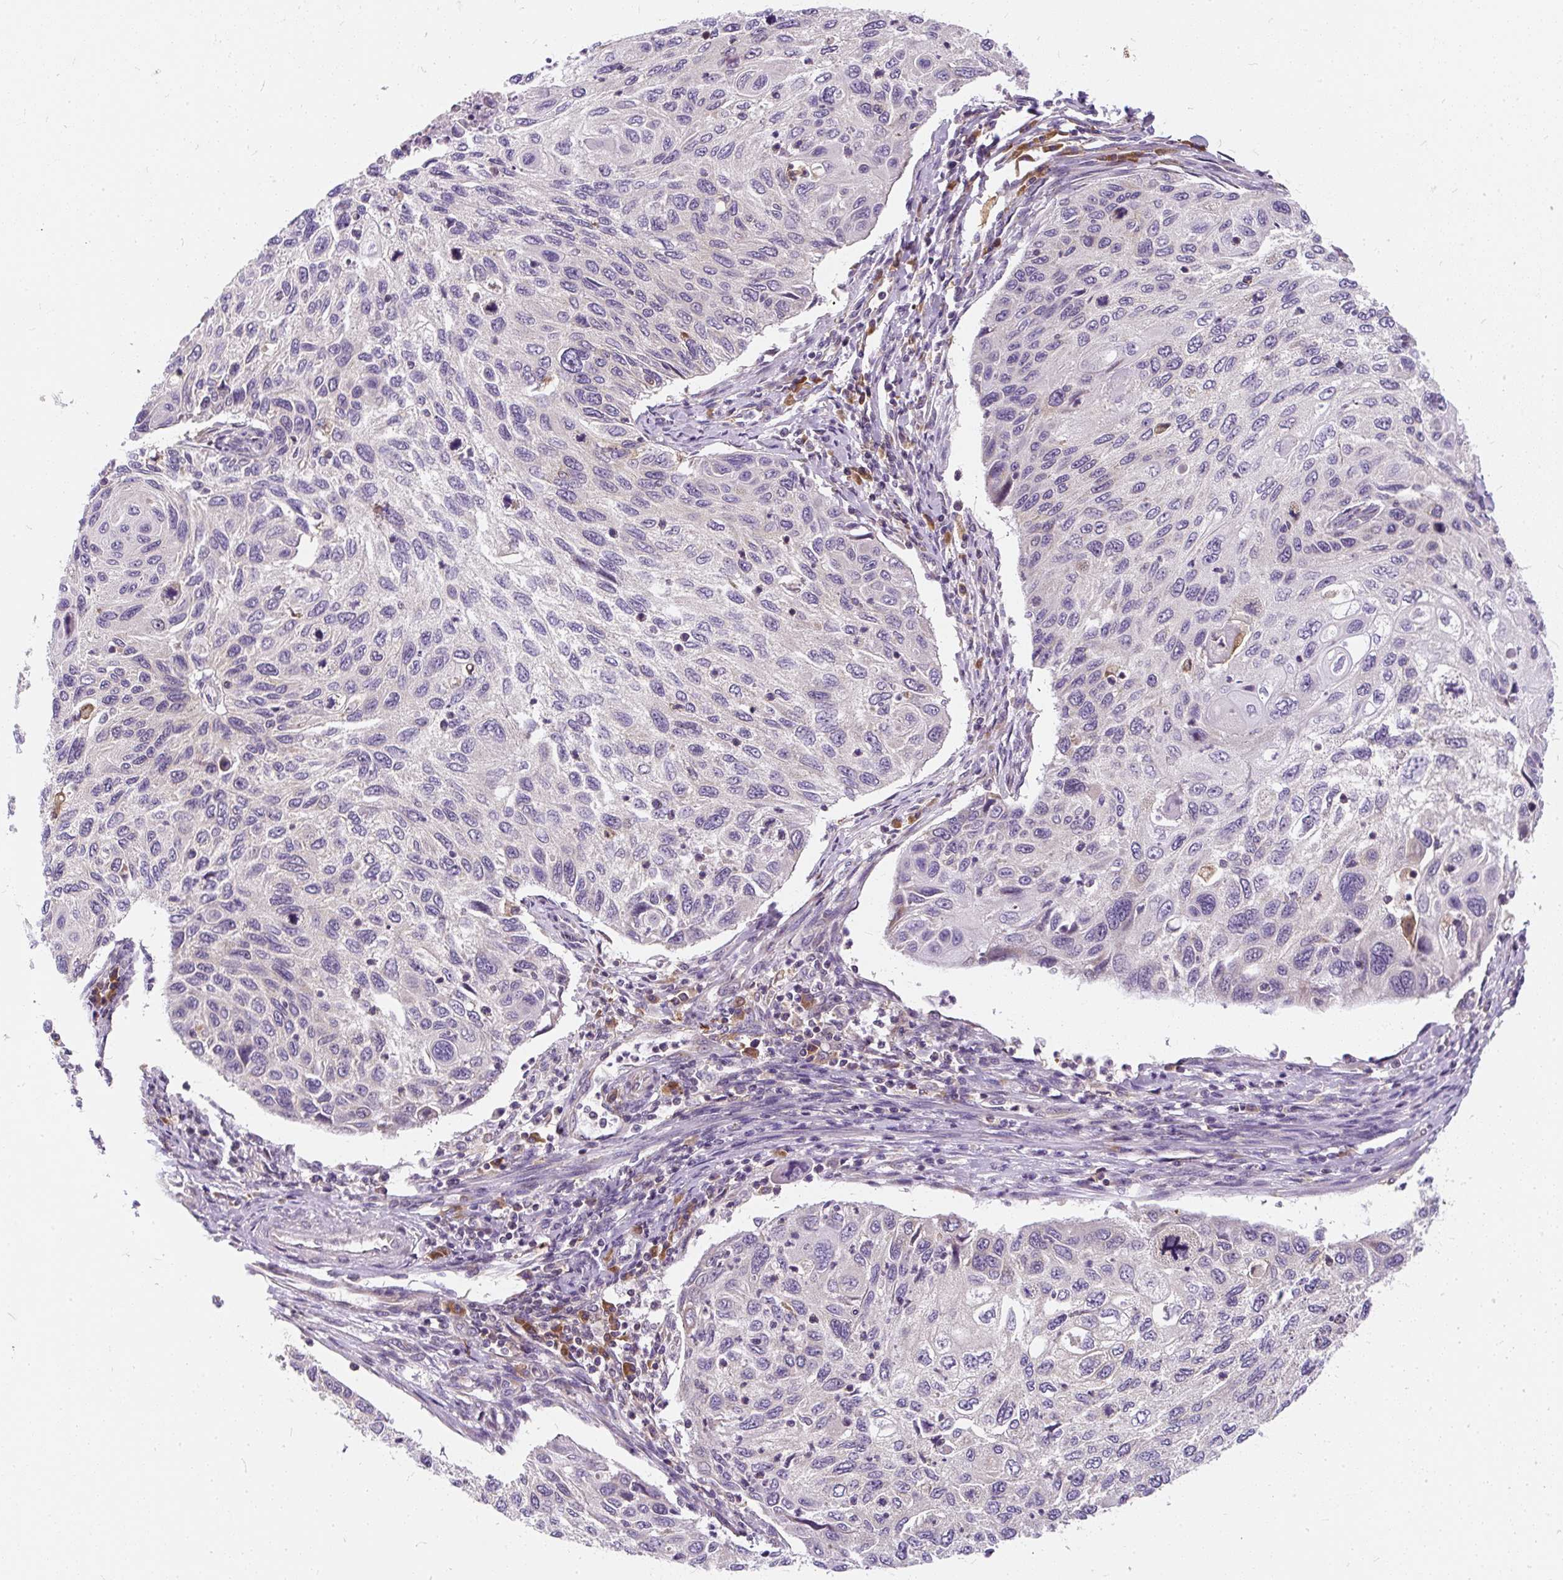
{"staining": {"intensity": "negative", "quantity": "none", "location": "none"}, "tissue": "cervical cancer", "cell_type": "Tumor cells", "image_type": "cancer", "snomed": [{"axis": "morphology", "description": "Squamous cell carcinoma, NOS"}, {"axis": "topography", "description": "Cervix"}], "caption": "An image of cervical squamous cell carcinoma stained for a protein exhibits no brown staining in tumor cells. (DAB immunohistochemistry with hematoxylin counter stain).", "gene": "CYP20A1", "patient": {"sex": "female", "age": 70}}